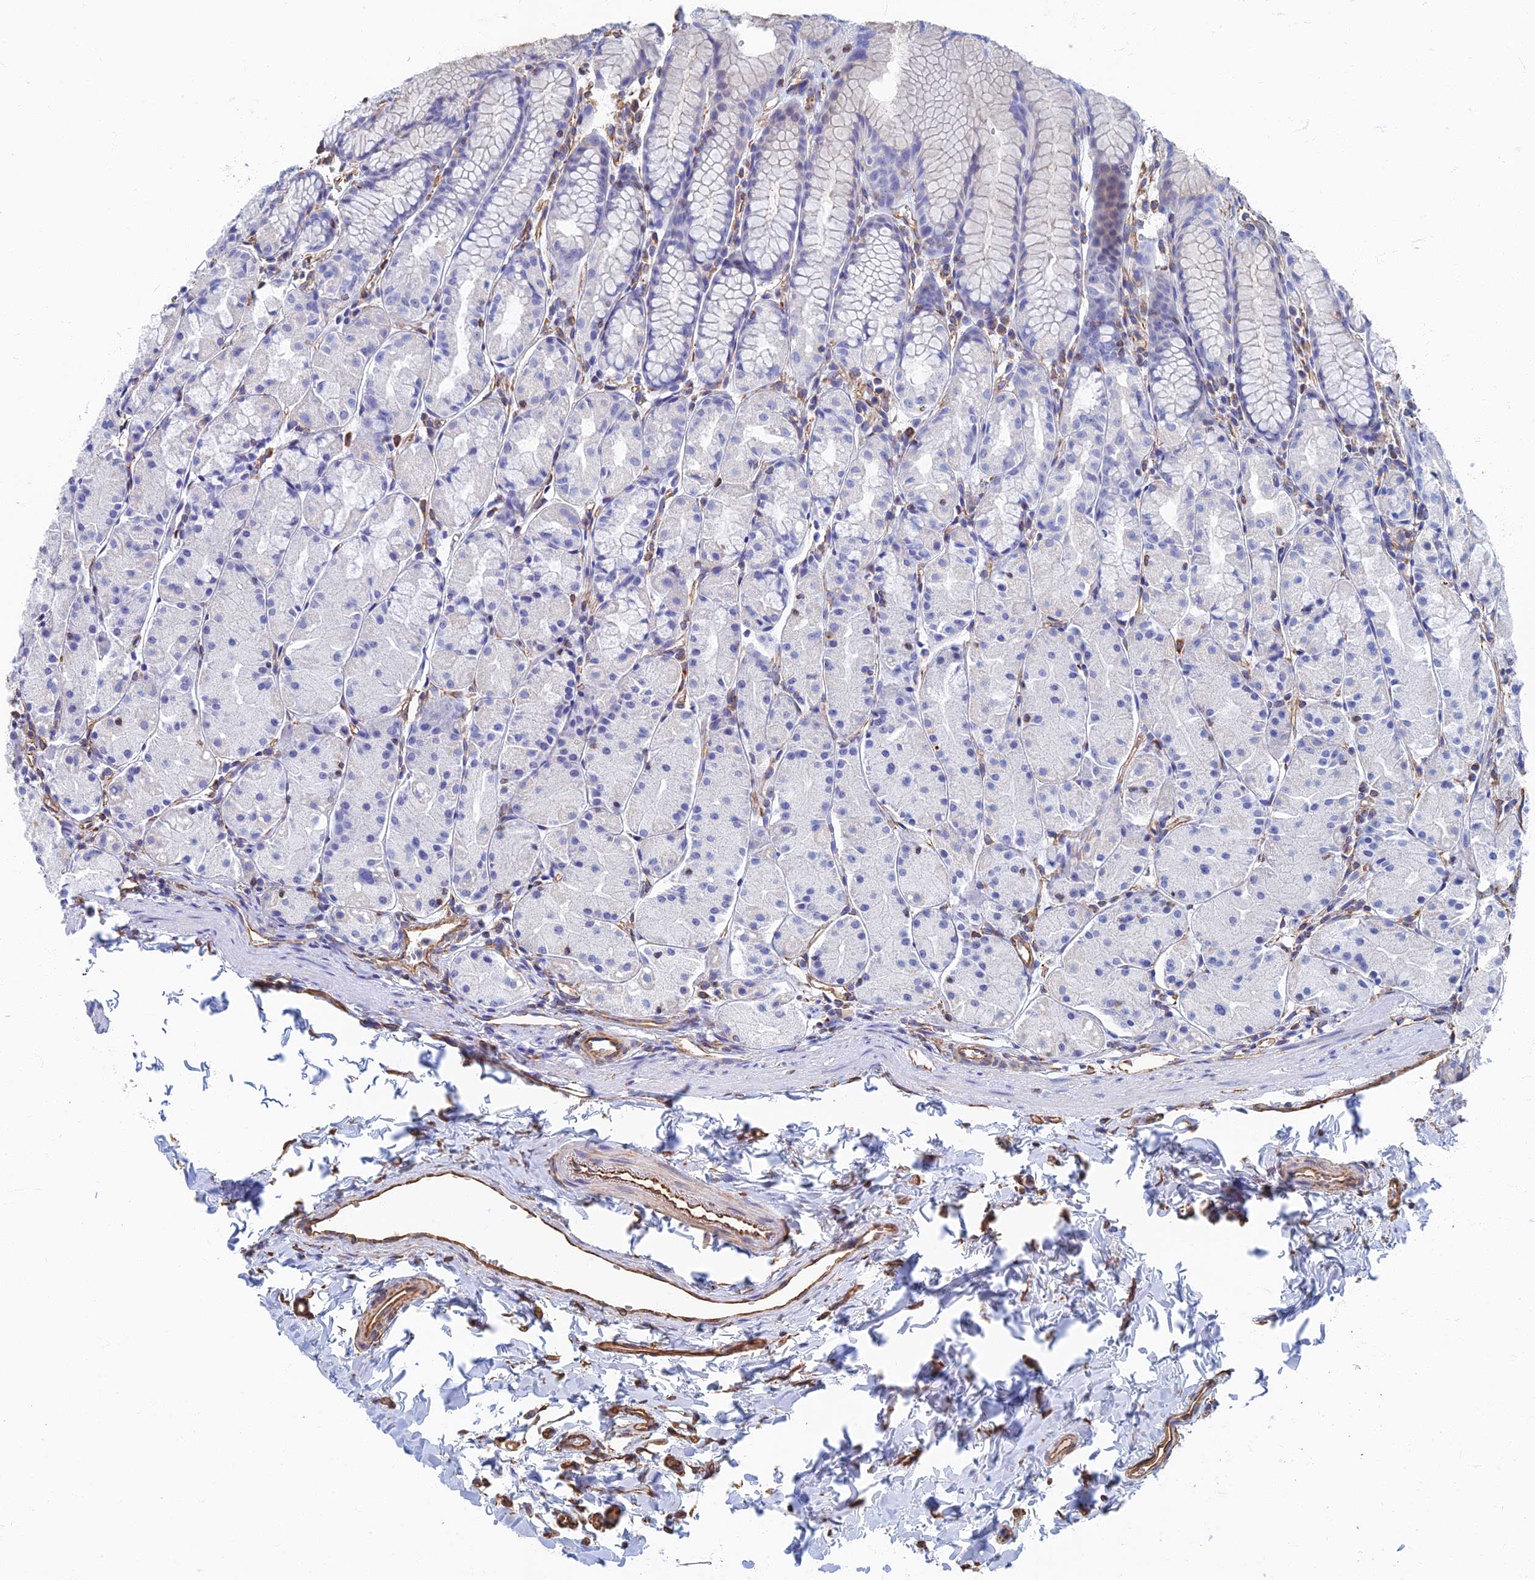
{"staining": {"intensity": "negative", "quantity": "none", "location": "none"}, "tissue": "stomach", "cell_type": "Glandular cells", "image_type": "normal", "snomed": [{"axis": "morphology", "description": "Normal tissue, NOS"}, {"axis": "topography", "description": "Stomach, upper"}], "caption": "Immunohistochemical staining of benign stomach displays no significant expression in glandular cells.", "gene": "RMC1", "patient": {"sex": "male", "age": 47}}